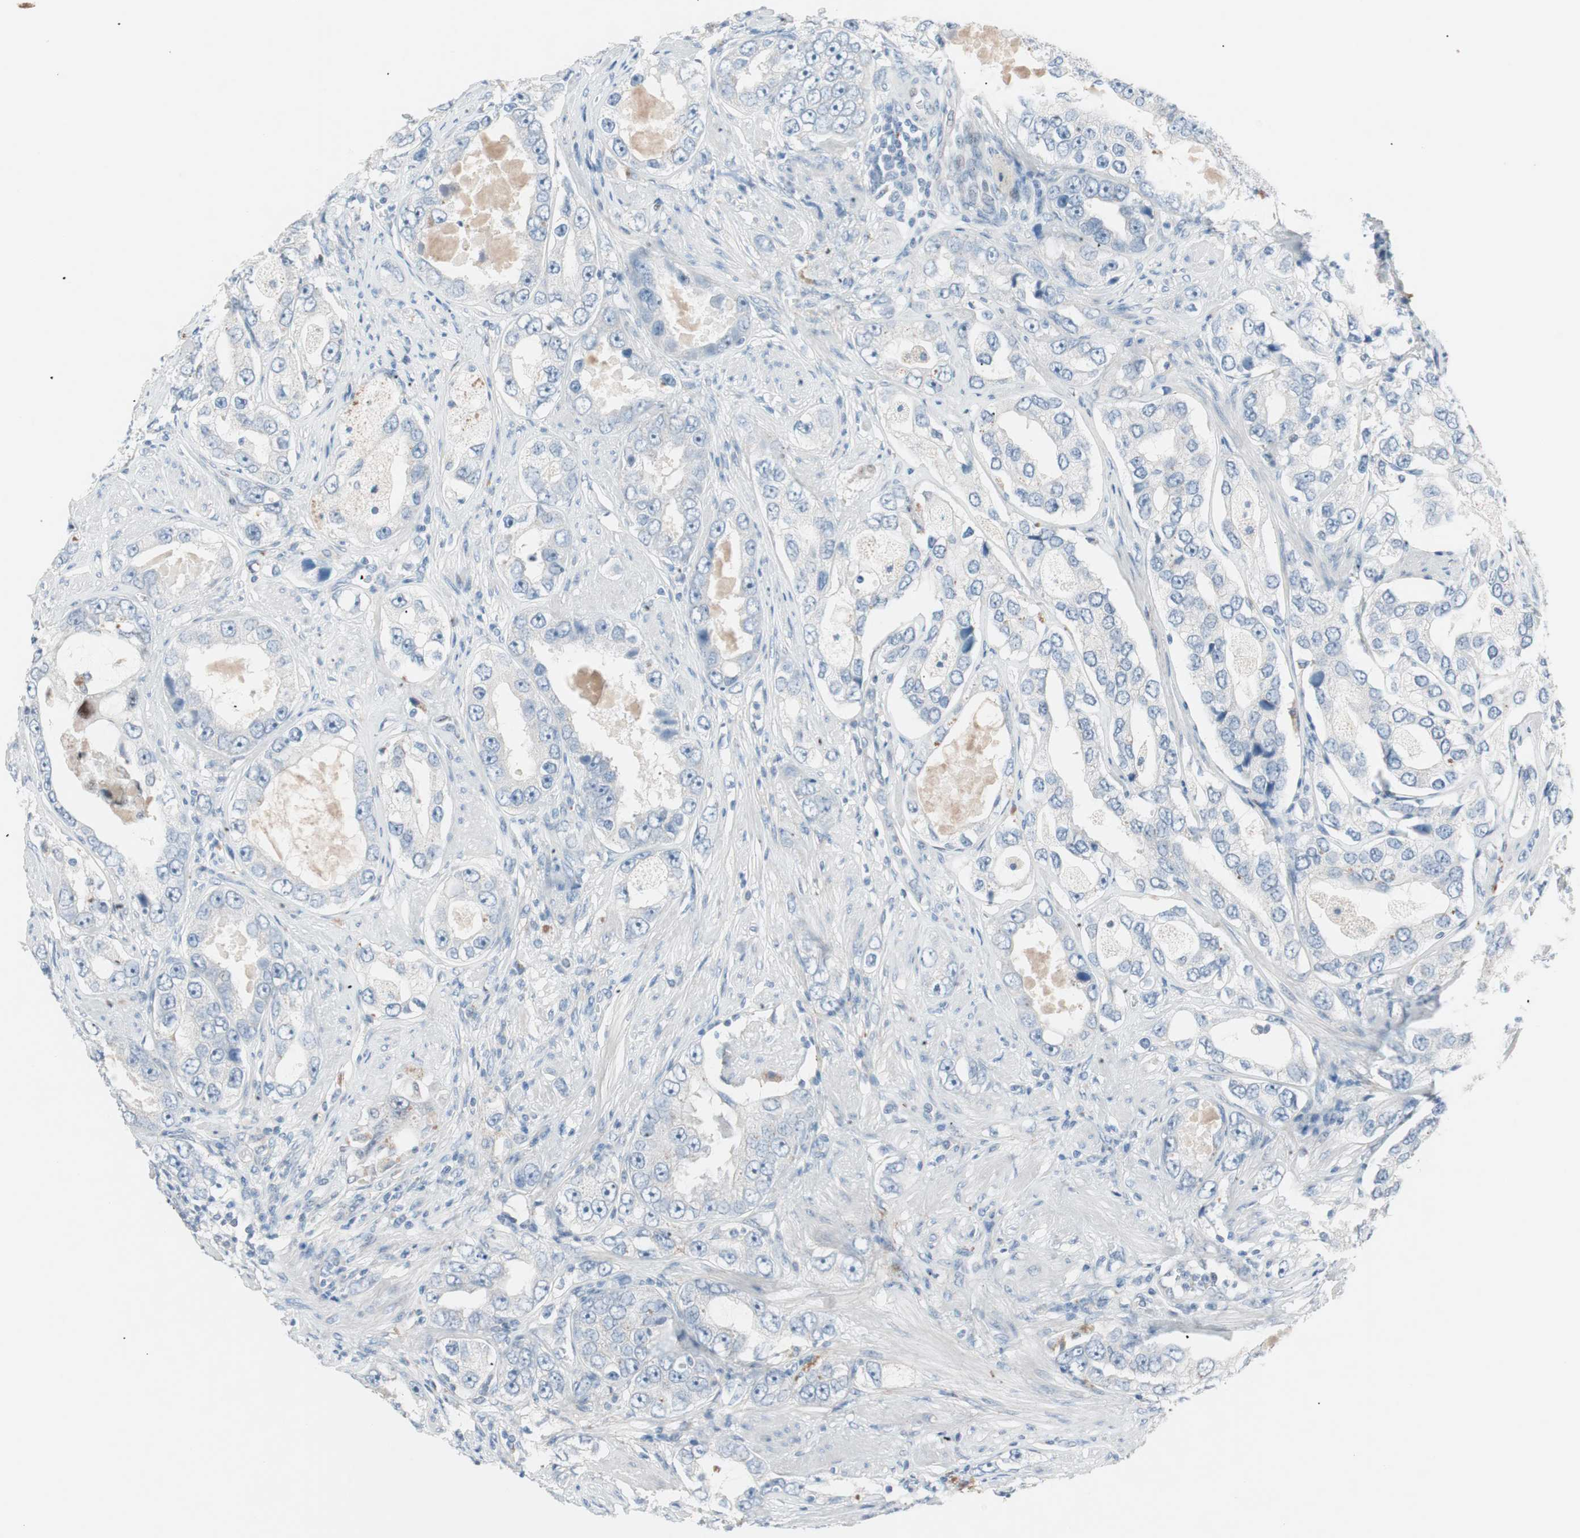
{"staining": {"intensity": "negative", "quantity": "none", "location": "none"}, "tissue": "prostate cancer", "cell_type": "Tumor cells", "image_type": "cancer", "snomed": [{"axis": "morphology", "description": "Adenocarcinoma, High grade"}, {"axis": "topography", "description": "Prostate"}], "caption": "This is an IHC micrograph of human prostate high-grade adenocarcinoma. There is no expression in tumor cells.", "gene": "FOSL1", "patient": {"sex": "male", "age": 63}}